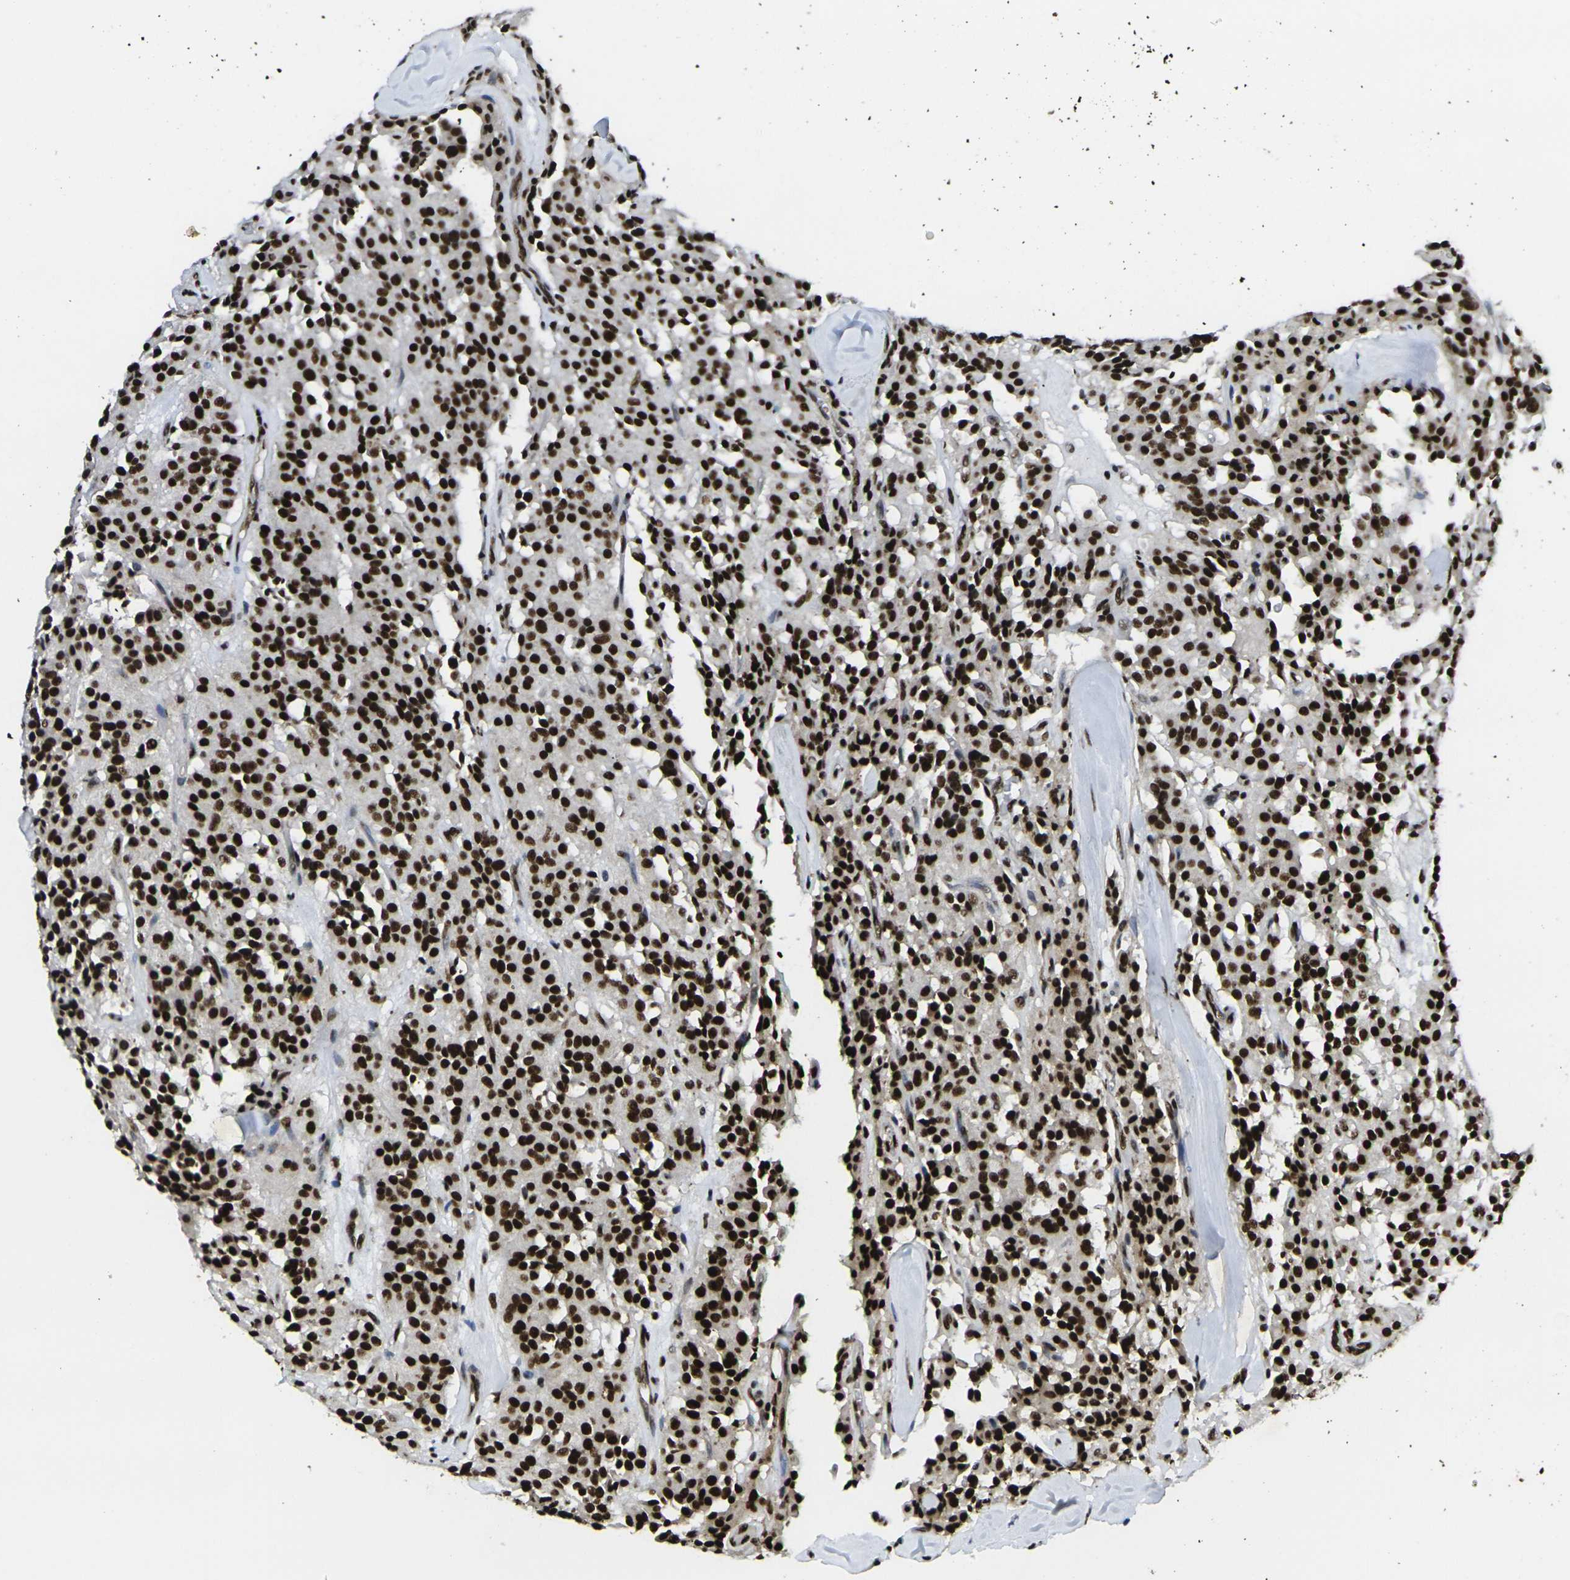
{"staining": {"intensity": "strong", "quantity": ">75%", "location": "nuclear"}, "tissue": "carcinoid", "cell_type": "Tumor cells", "image_type": "cancer", "snomed": [{"axis": "morphology", "description": "Carcinoid, malignant, NOS"}, {"axis": "topography", "description": "Lung"}], "caption": "Protein staining of malignant carcinoid tissue reveals strong nuclear staining in approximately >75% of tumor cells. The staining is performed using DAB (3,3'-diaminobenzidine) brown chromogen to label protein expression. The nuclei are counter-stained blue using hematoxylin.", "gene": "SMARCC1", "patient": {"sex": "male", "age": 30}}